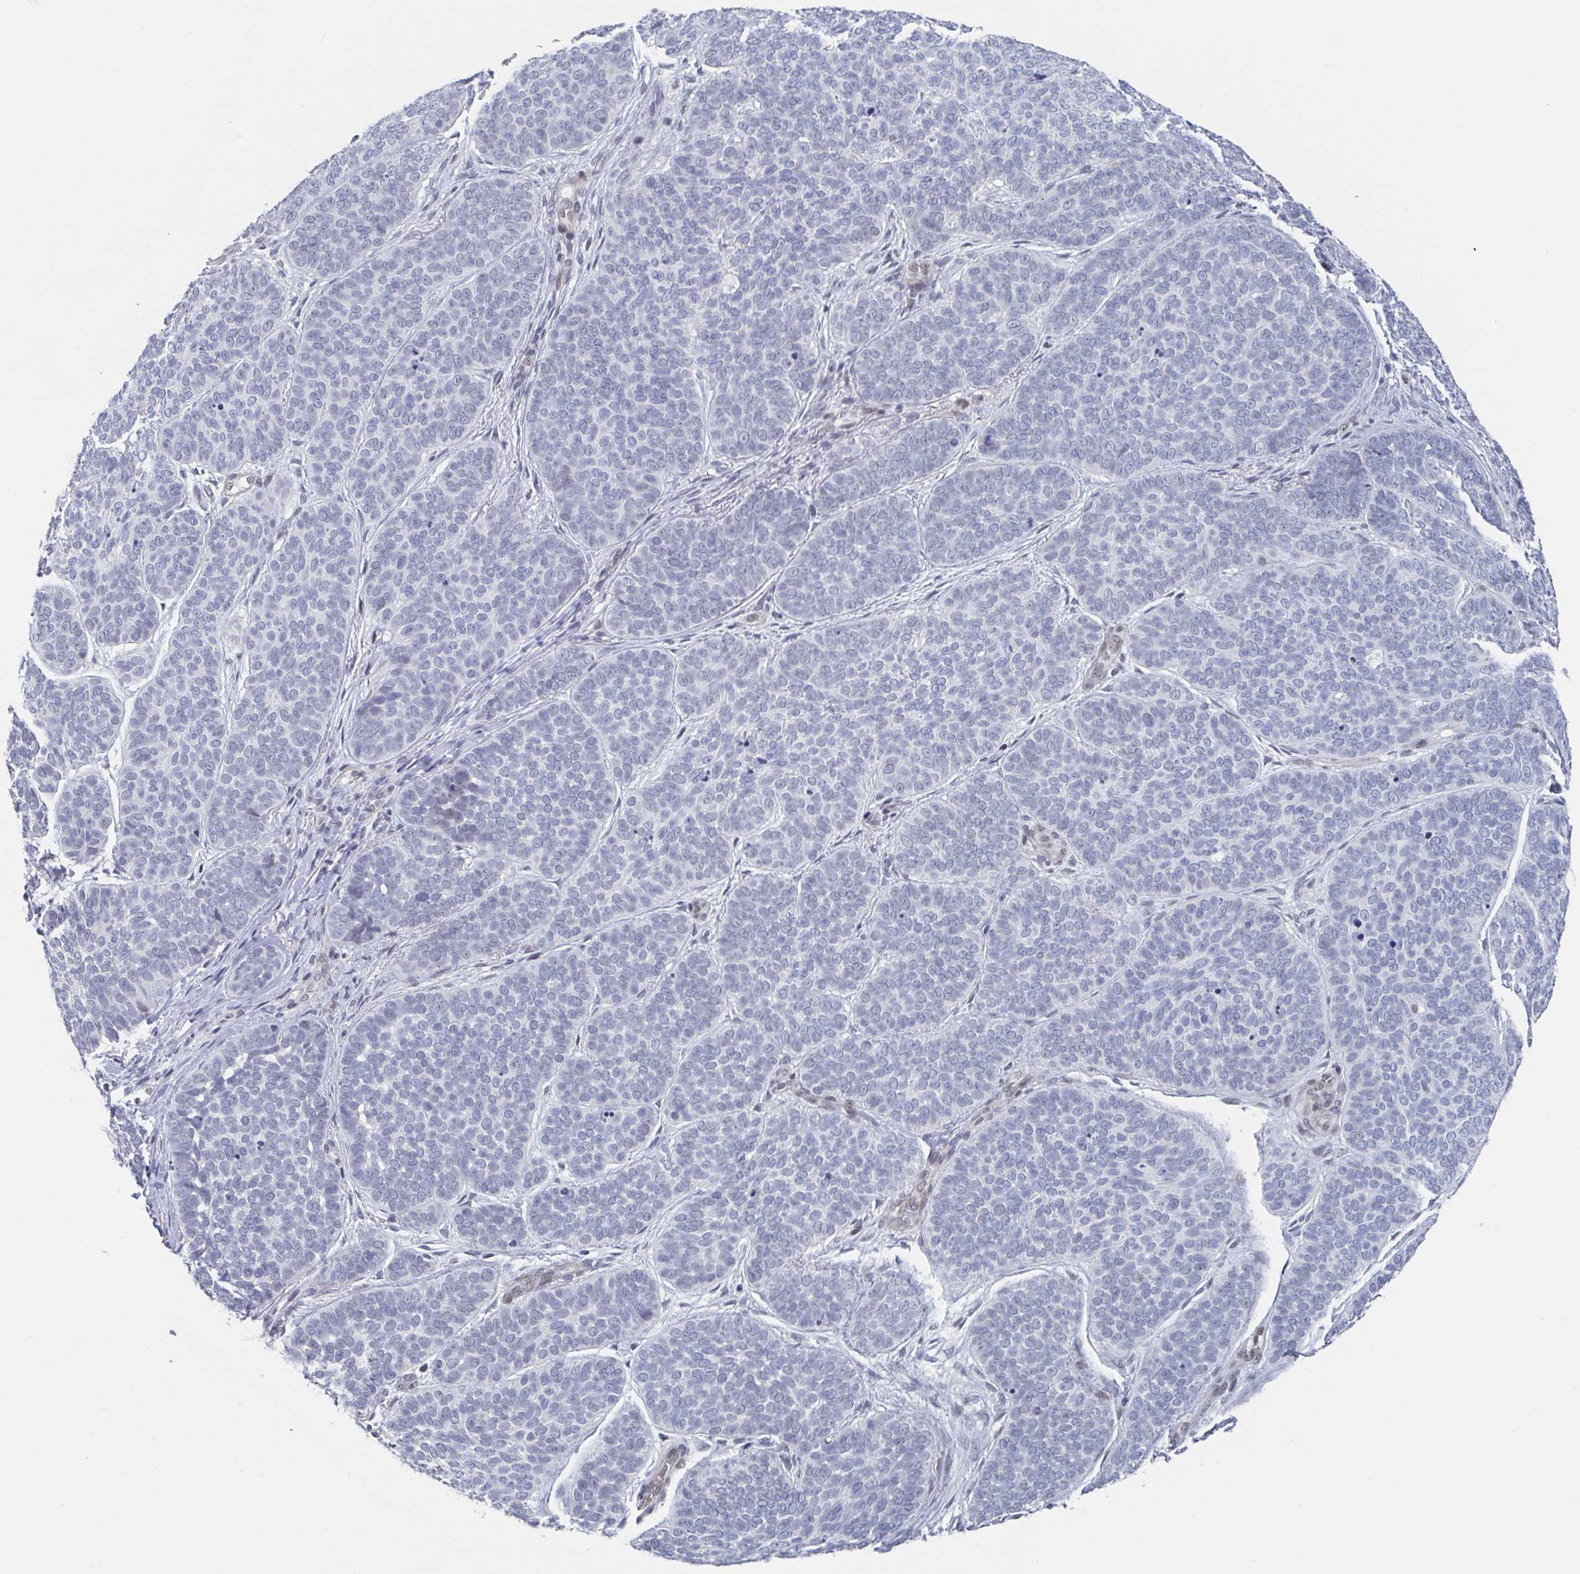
{"staining": {"intensity": "negative", "quantity": "none", "location": "none"}, "tissue": "skin cancer", "cell_type": "Tumor cells", "image_type": "cancer", "snomed": [{"axis": "morphology", "description": "Basal cell carcinoma"}, {"axis": "topography", "description": "Skin"}, {"axis": "topography", "description": "Skin of nose"}], "caption": "Immunohistochemistry (IHC) image of neoplastic tissue: skin basal cell carcinoma stained with DAB exhibits no significant protein expression in tumor cells.", "gene": "BCL7B", "patient": {"sex": "female", "age": 81}}